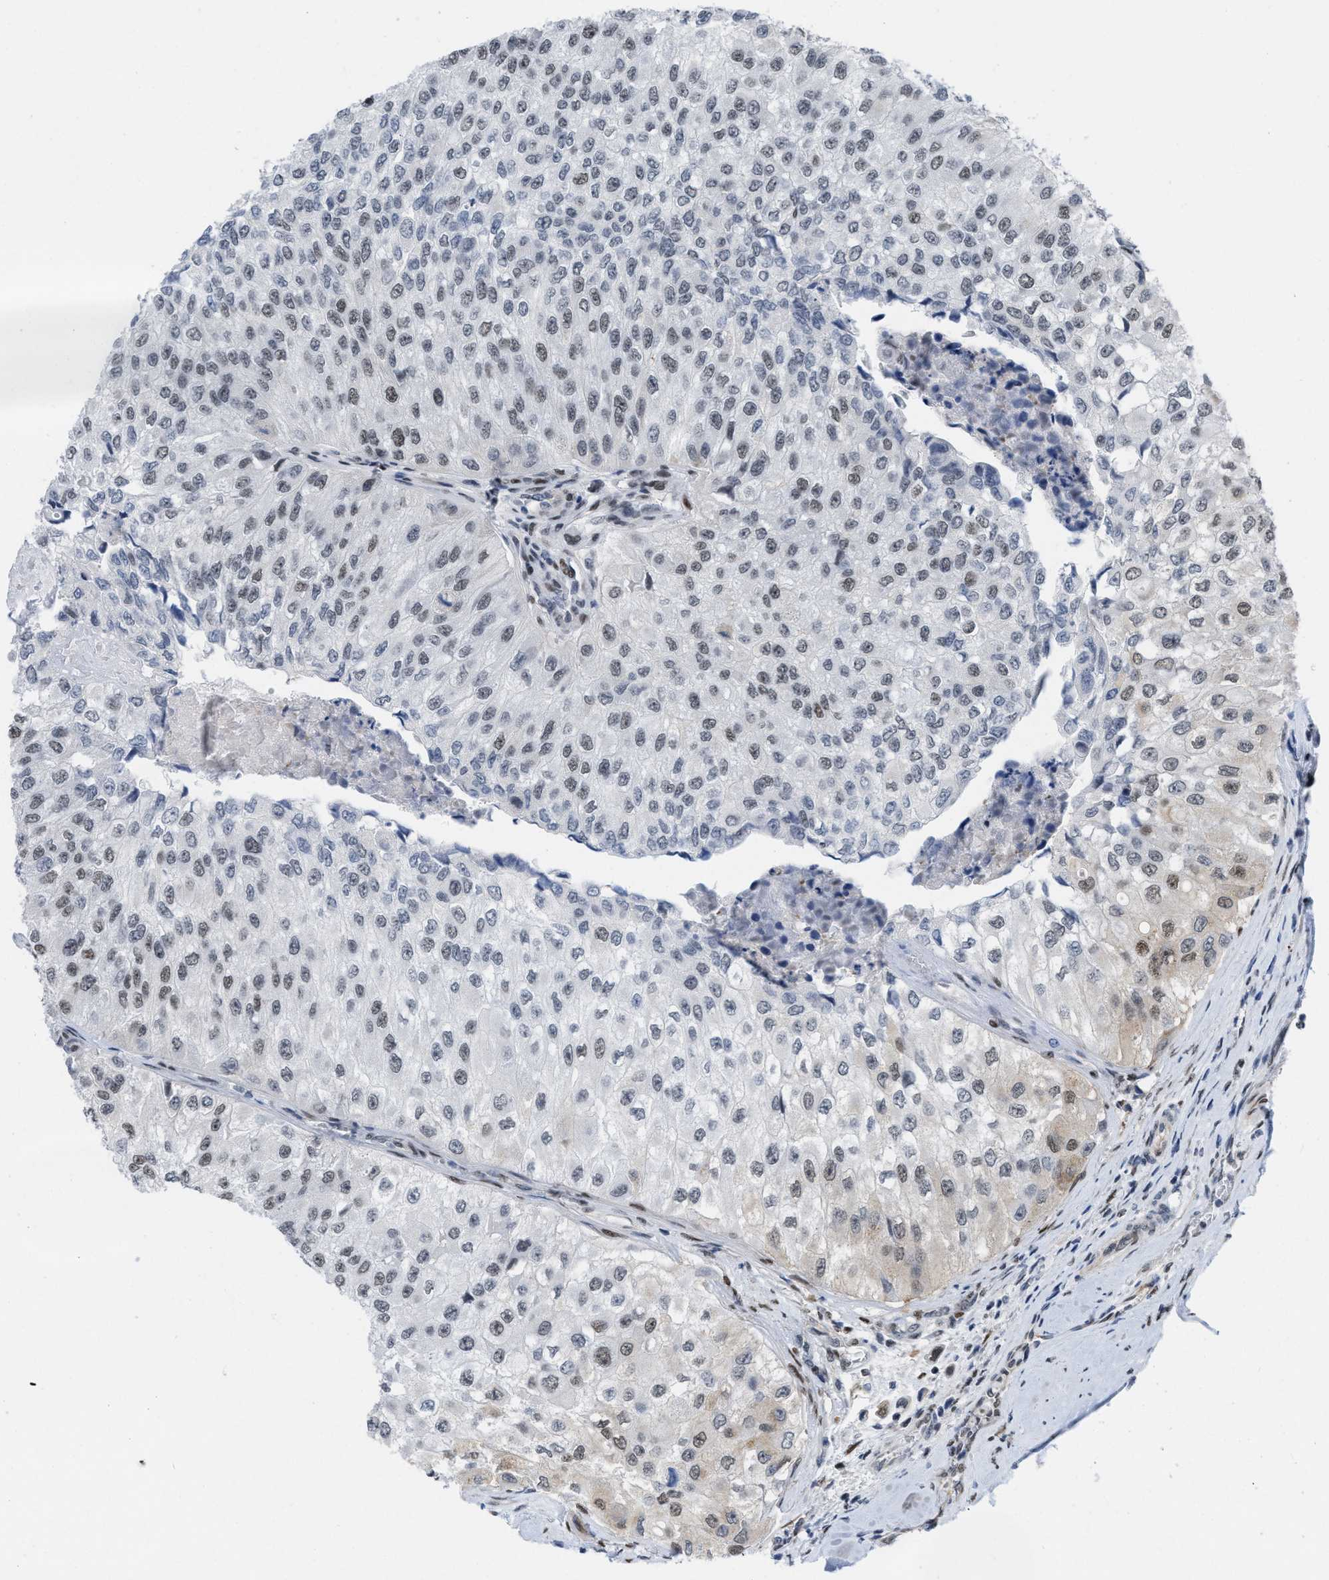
{"staining": {"intensity": "weak", "quantity": "<25%", "location": "nuclear"}, "tissue": "urothelial cancer", "cell_type": "Tumor cells", "image_type": "cancer", "snomed": [{"axis": "morphology", "description": "Urothelial carcinoma, High grade"}, {"axis": "topography", "description": "Kidney"}, {"axis": "topography", "description": "Urinary bladder"}], "caption": "Human high-grade urothelial carcinoma stained for a protein using IHC reveals no staining in tumor cells.", "gene": "MIER1", "patient": {"sex": "male", "age": 77}}